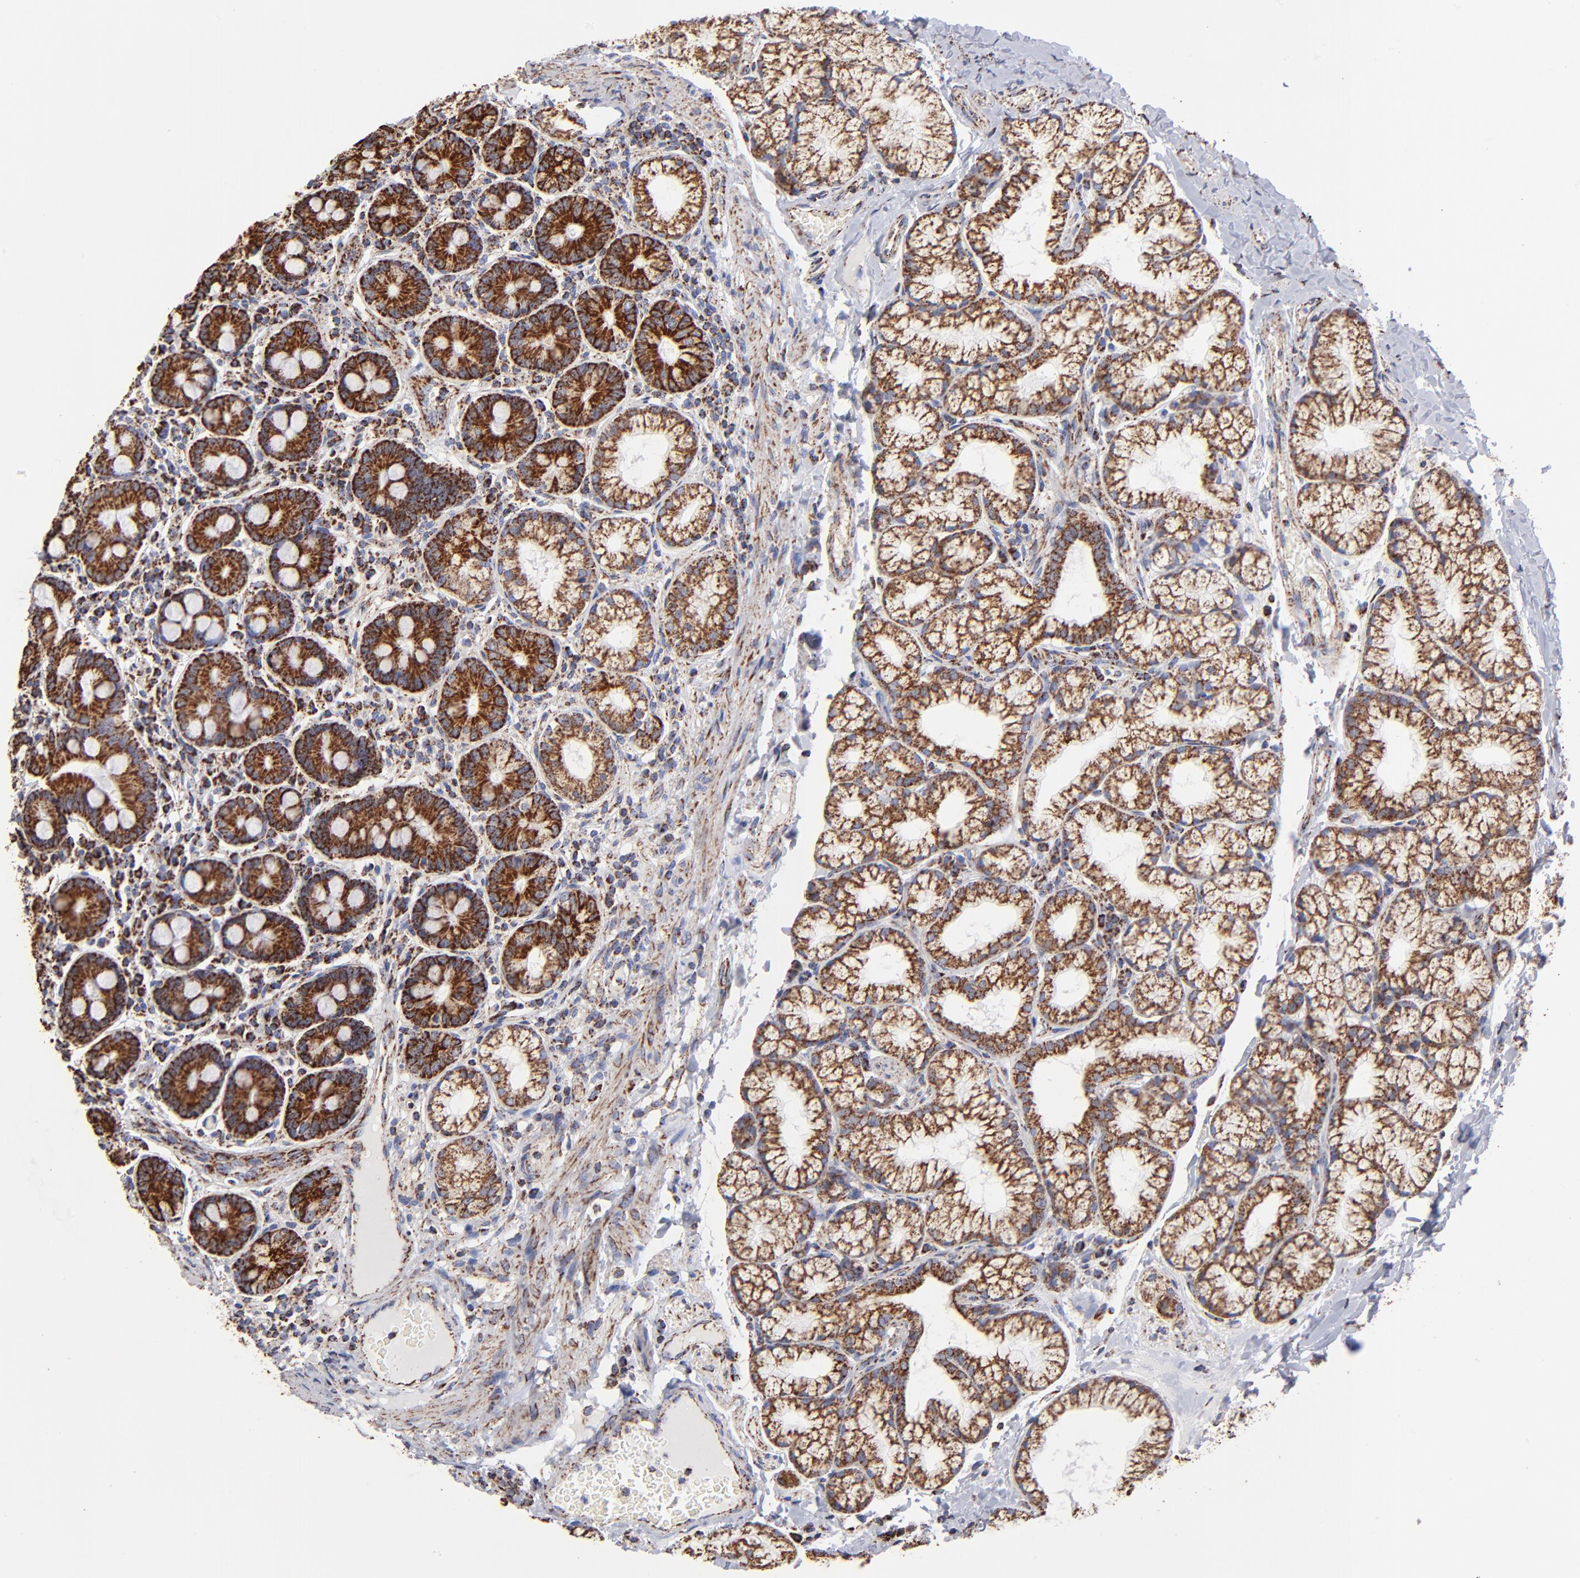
{"staining": {"intensity": "strong", "quantity": ">75%", "location": "cytoplasmic/membranous"}, "tissue": "duodenum", "cell_type": "Glandular cells", "image_type": "normal", "snomed": [{"axis": "morphology", "description": "Normal tissue, NOS"}, {"axis": "topography", "description": "Duodenum"}], "caption": "DAB immunohistochemical staining of normal duodenum shows strong cytoplasmic/membranous protein positivity in about >75% of glandular cells. The staining was performed using DAB to visualize the protein expression in brown, while the nuclei were stained in blue with hematoxylin (Magnification: 20x).", "gene": "PHB1", "patient": {"sex": "male", "age": 50}}